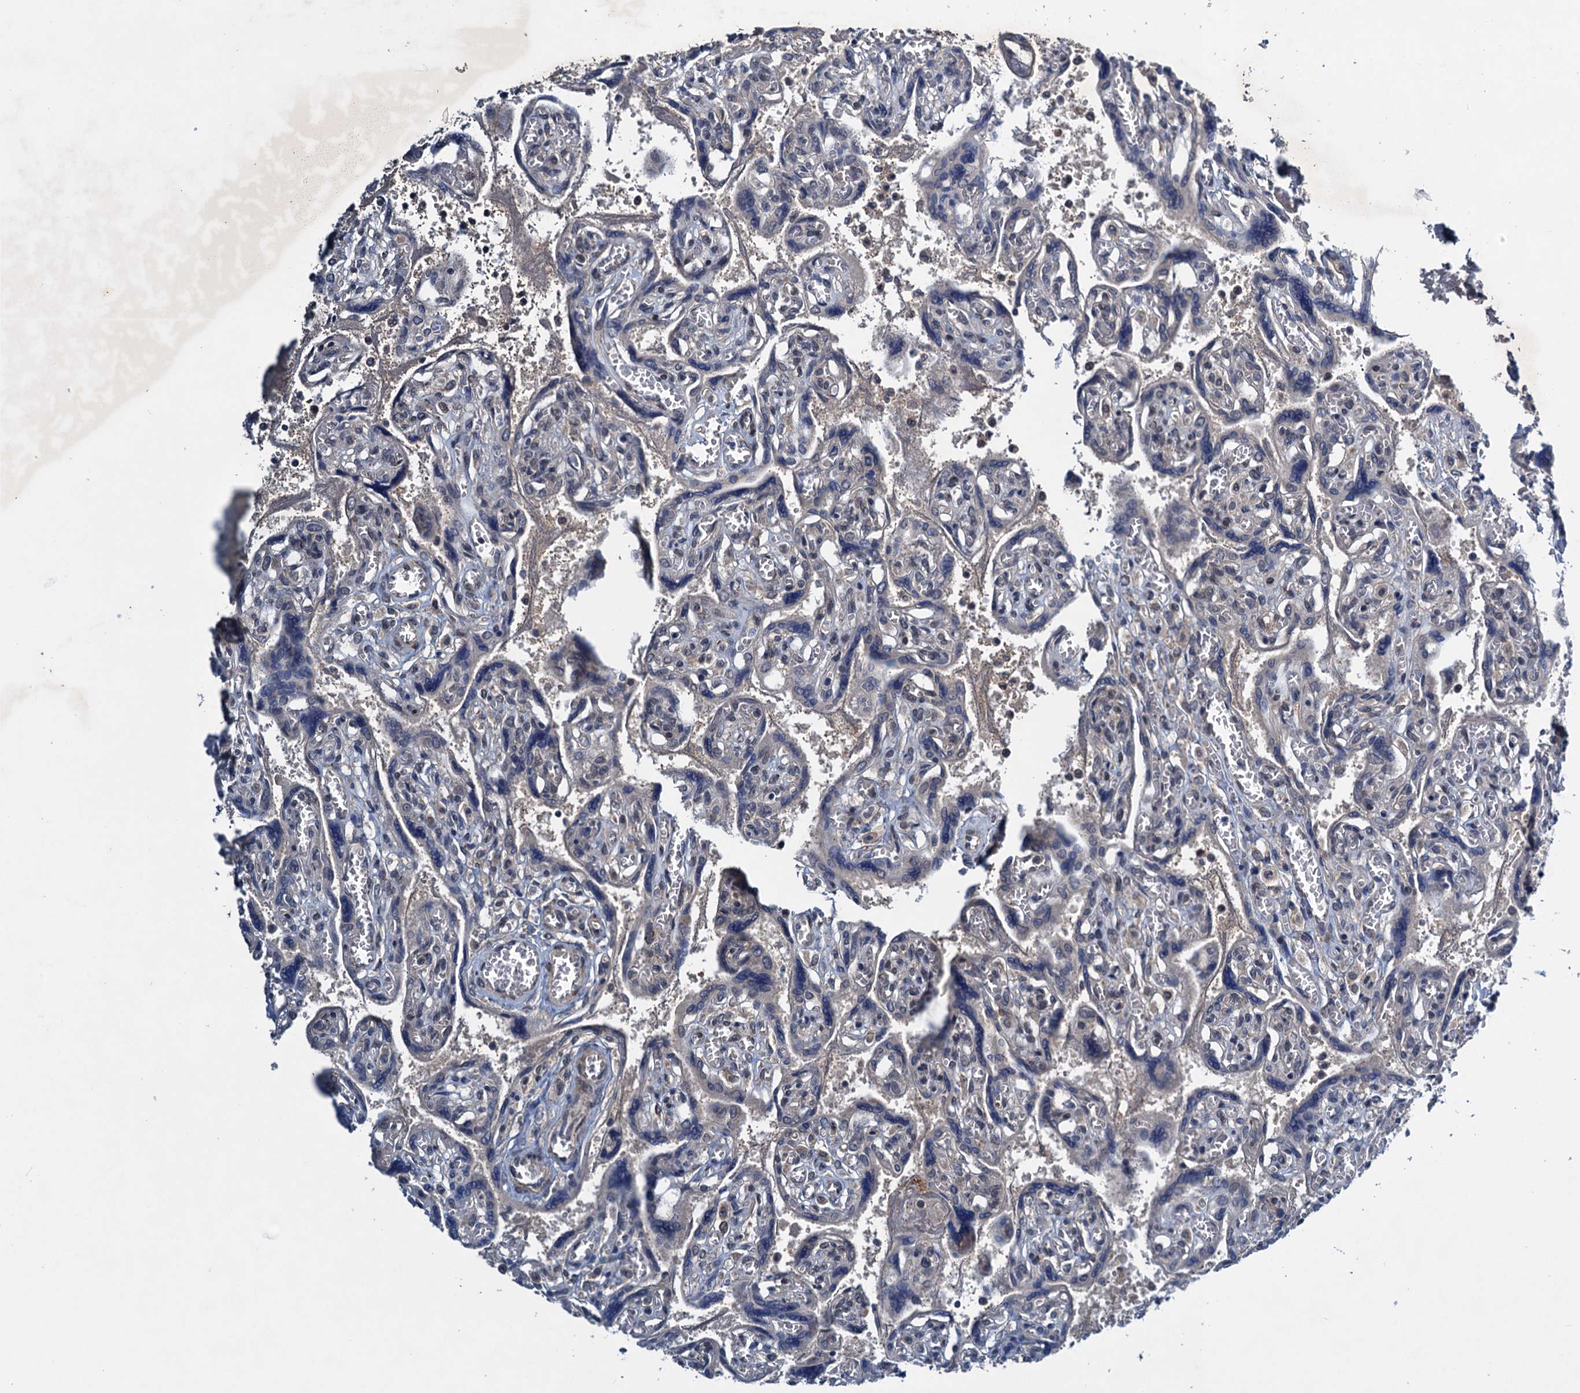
{"staining": {"intensity": "moderate", "quantity": "25%-75%", "location": "cytoplasmic/membranous,nuclear"}, "tissue": "placenta", "cell_type": "Trophoblastic cells", "image_type": "normal", "snomed": [{"axis": "morphology", "description": "Normal tissue, NOS"}, {"axis": "topography", "description": "Placenta"}], "caption": "This micrograph demonstrates IHC staining of benign human placenta, with medium moderate cytoplasmic/membranous,nuclear expression in about 25%-75% of trophoblastic cells.", "gene": "RNF165", "patient": {"sex": "female", "age": 39}}